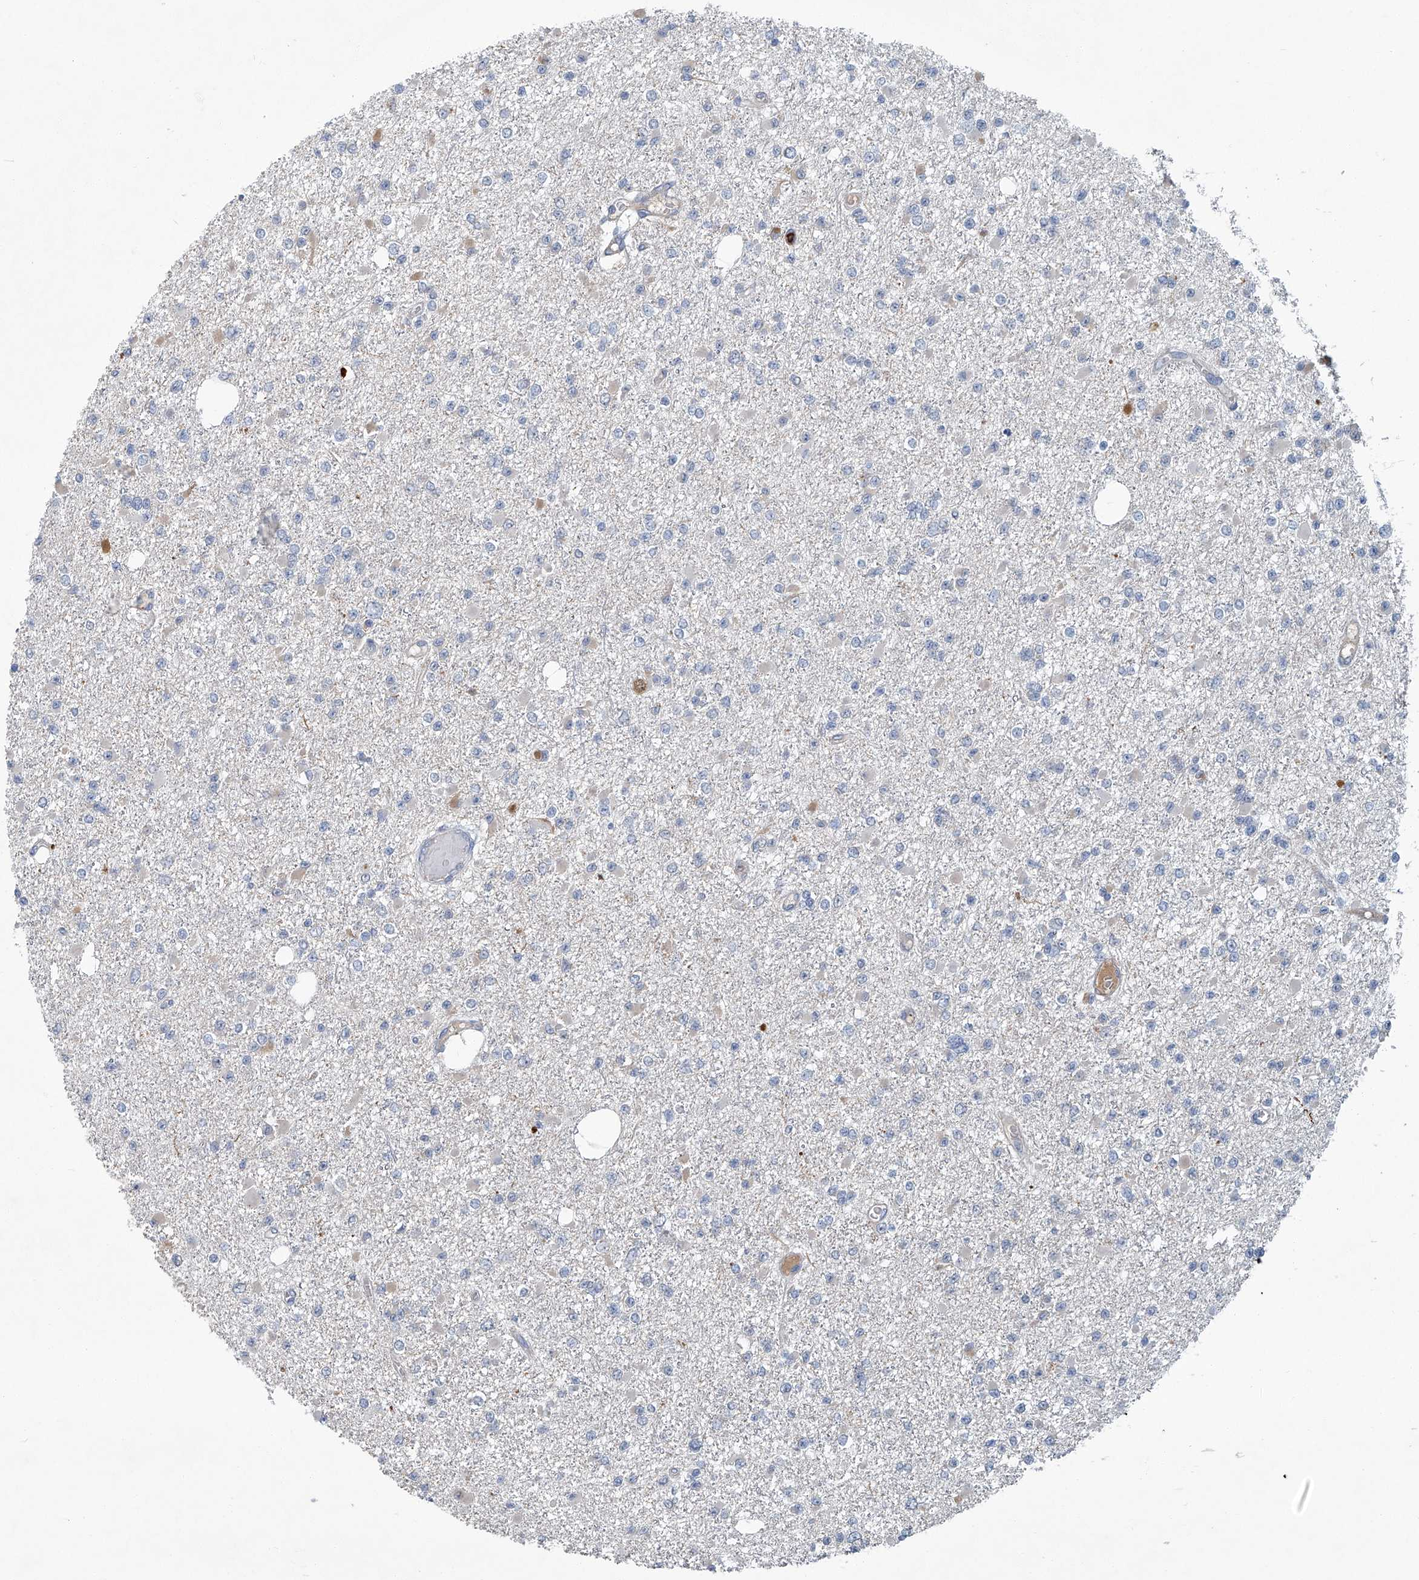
{"staining": {"intensity": "negative", "quantity": "none", "location": "none"}, "tissue": "glioma", "cell_type": "Tumor cells", "image_type": "cancer", "snomed": [{"axis": "morphology", "description": "Glioma, malignant, Low grade"}, {"axis": "topography", "description": "Brain"}], "caption": "DAB (3,3'-diaminobenzidine) immunohistochemical staining of glioma exhibits no significant expression in tumor cells.", "gene": "AKNAD1", "patient": {"sex": "female", "age": 22}}